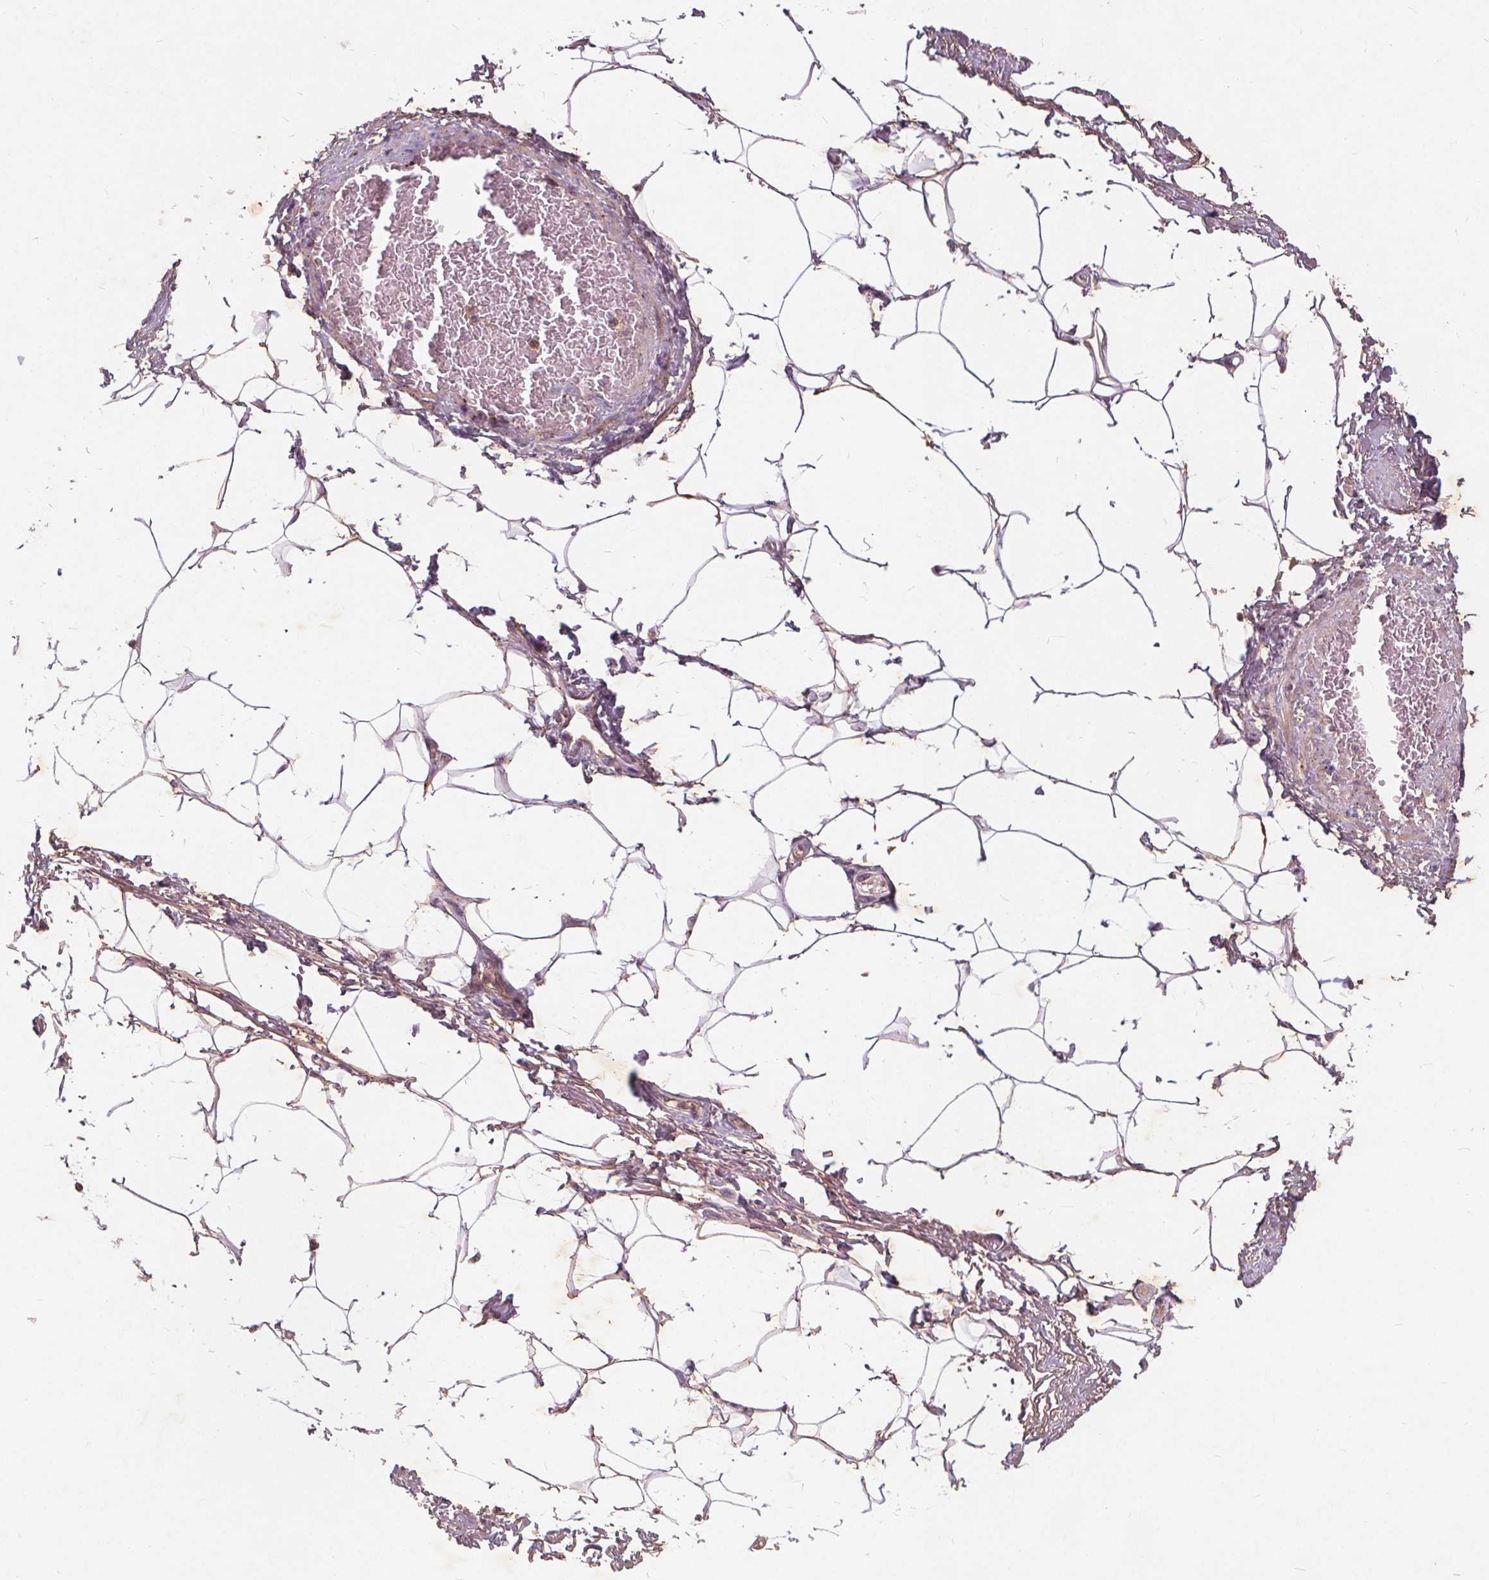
{"staining": {"intensity": "weak", "quantity": "25%-75%", "location": "cytoplasmic/membranous"}, "tissue": "adipose tissue", "cell_type": "Adipocytes", "image_type": "normal", "snomed": [{"axis": "morphology", "description": "Normal tissue, NOS"}, {"axis": "topography", "description": "Peripheral nerve tissue"}], "caption": "This image displays immunohistochemistry staining of benign human adipose tissue, with low weak cytoplasmic/membranous expression in approximately 25%-75% of adipocytes.", "gene": "CSNK1G2", "patient": {"sex": "male", "age": 51}}